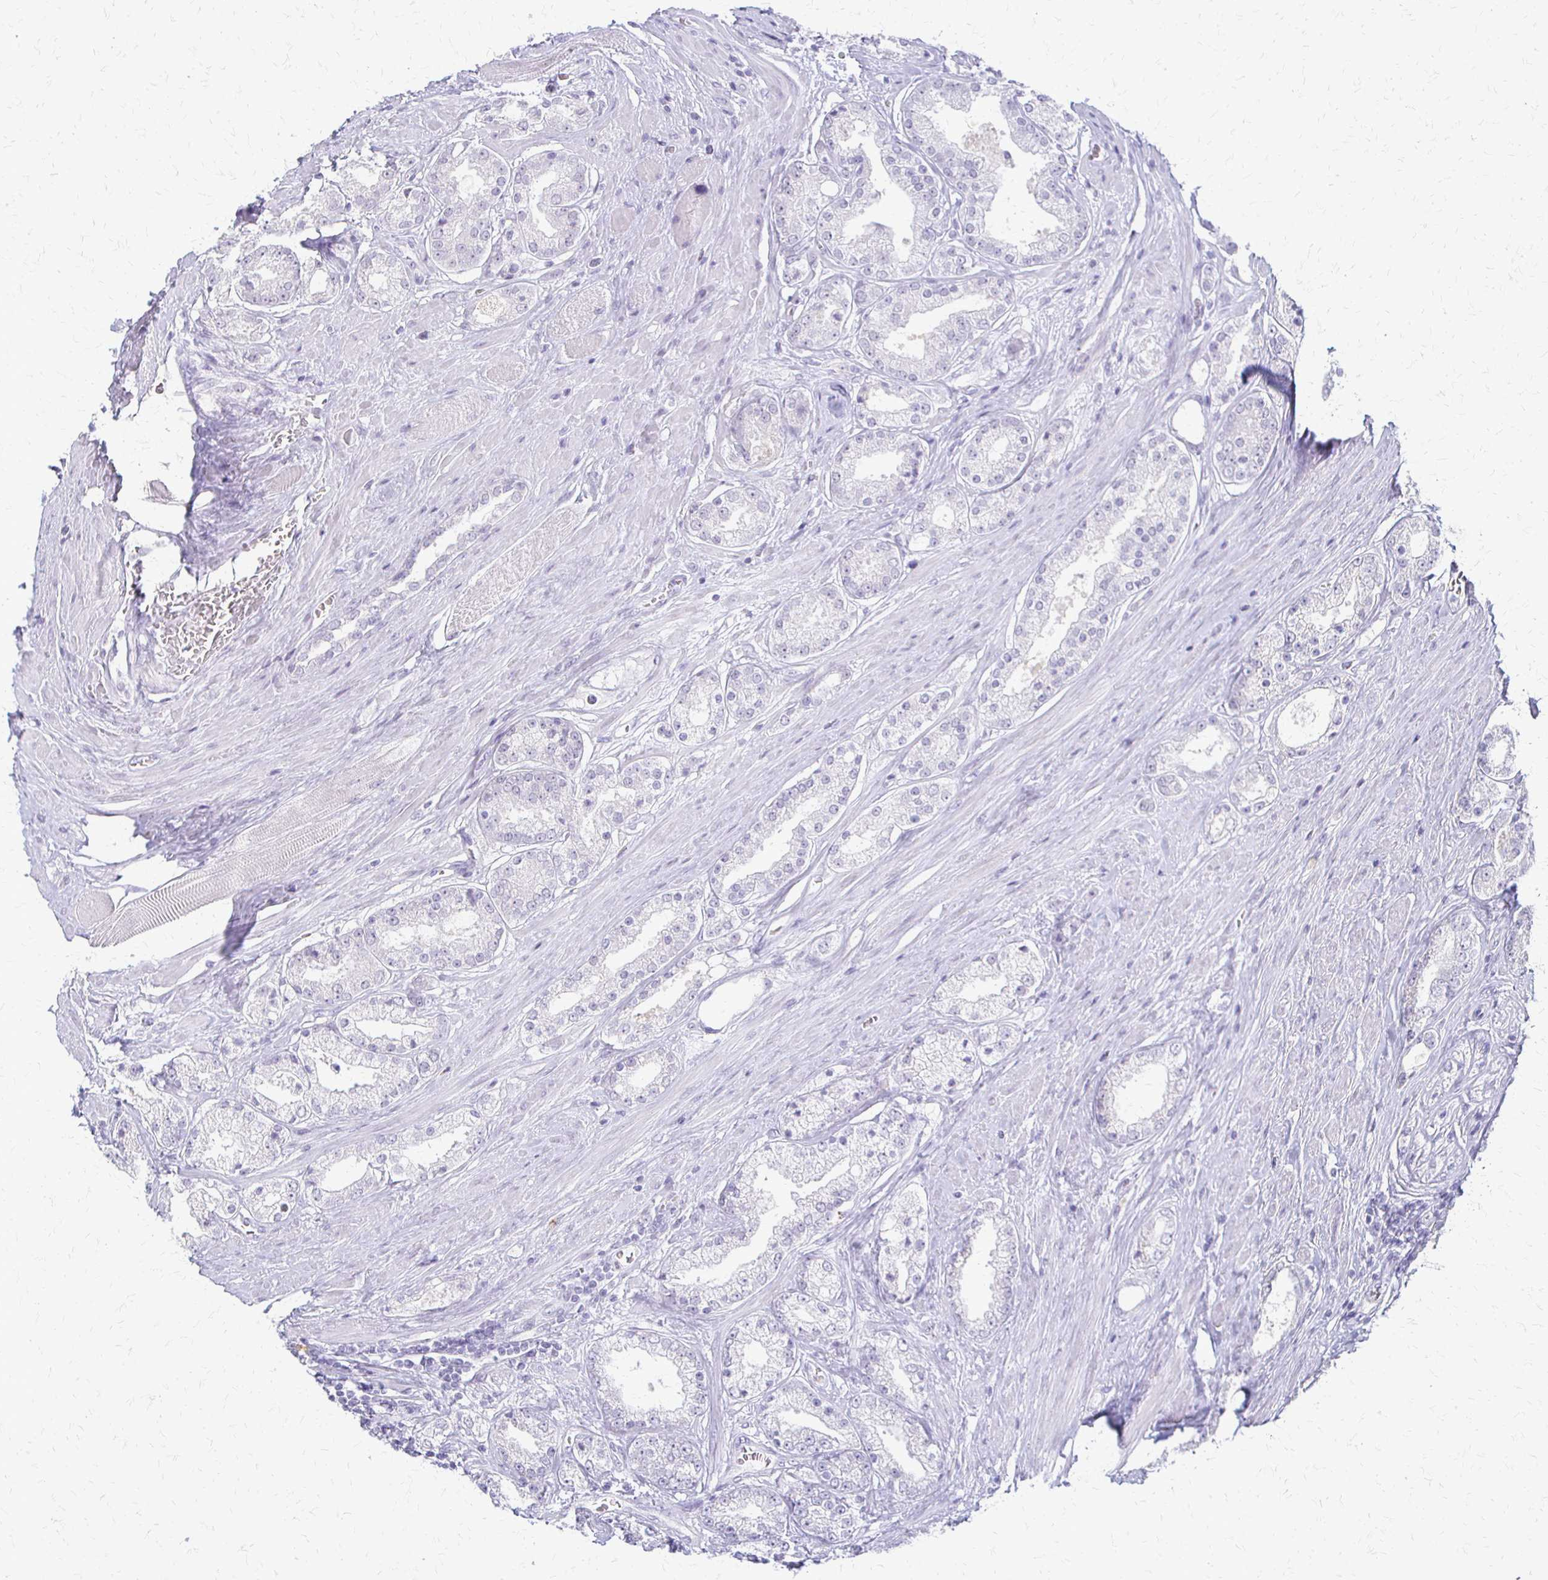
{"staining": {"intensity": "negative", "quantity": "none", "location": "none"}, "tissue": "prostate cancer", "cell_type": "Tumor cells", "image_type": "cancer", "snomed": [{"axis": "morphology", "description": "Adenocarcinoma, High grade"}, {"axis": "topography", "description": "Prostate"}], "caption": "A photomicrograph of human high-grade adenocarcinoma (prostate) is negative for staining in tumor cells.", "gene": "ACP5", "patient": {"sex": "male", "age": 66}}